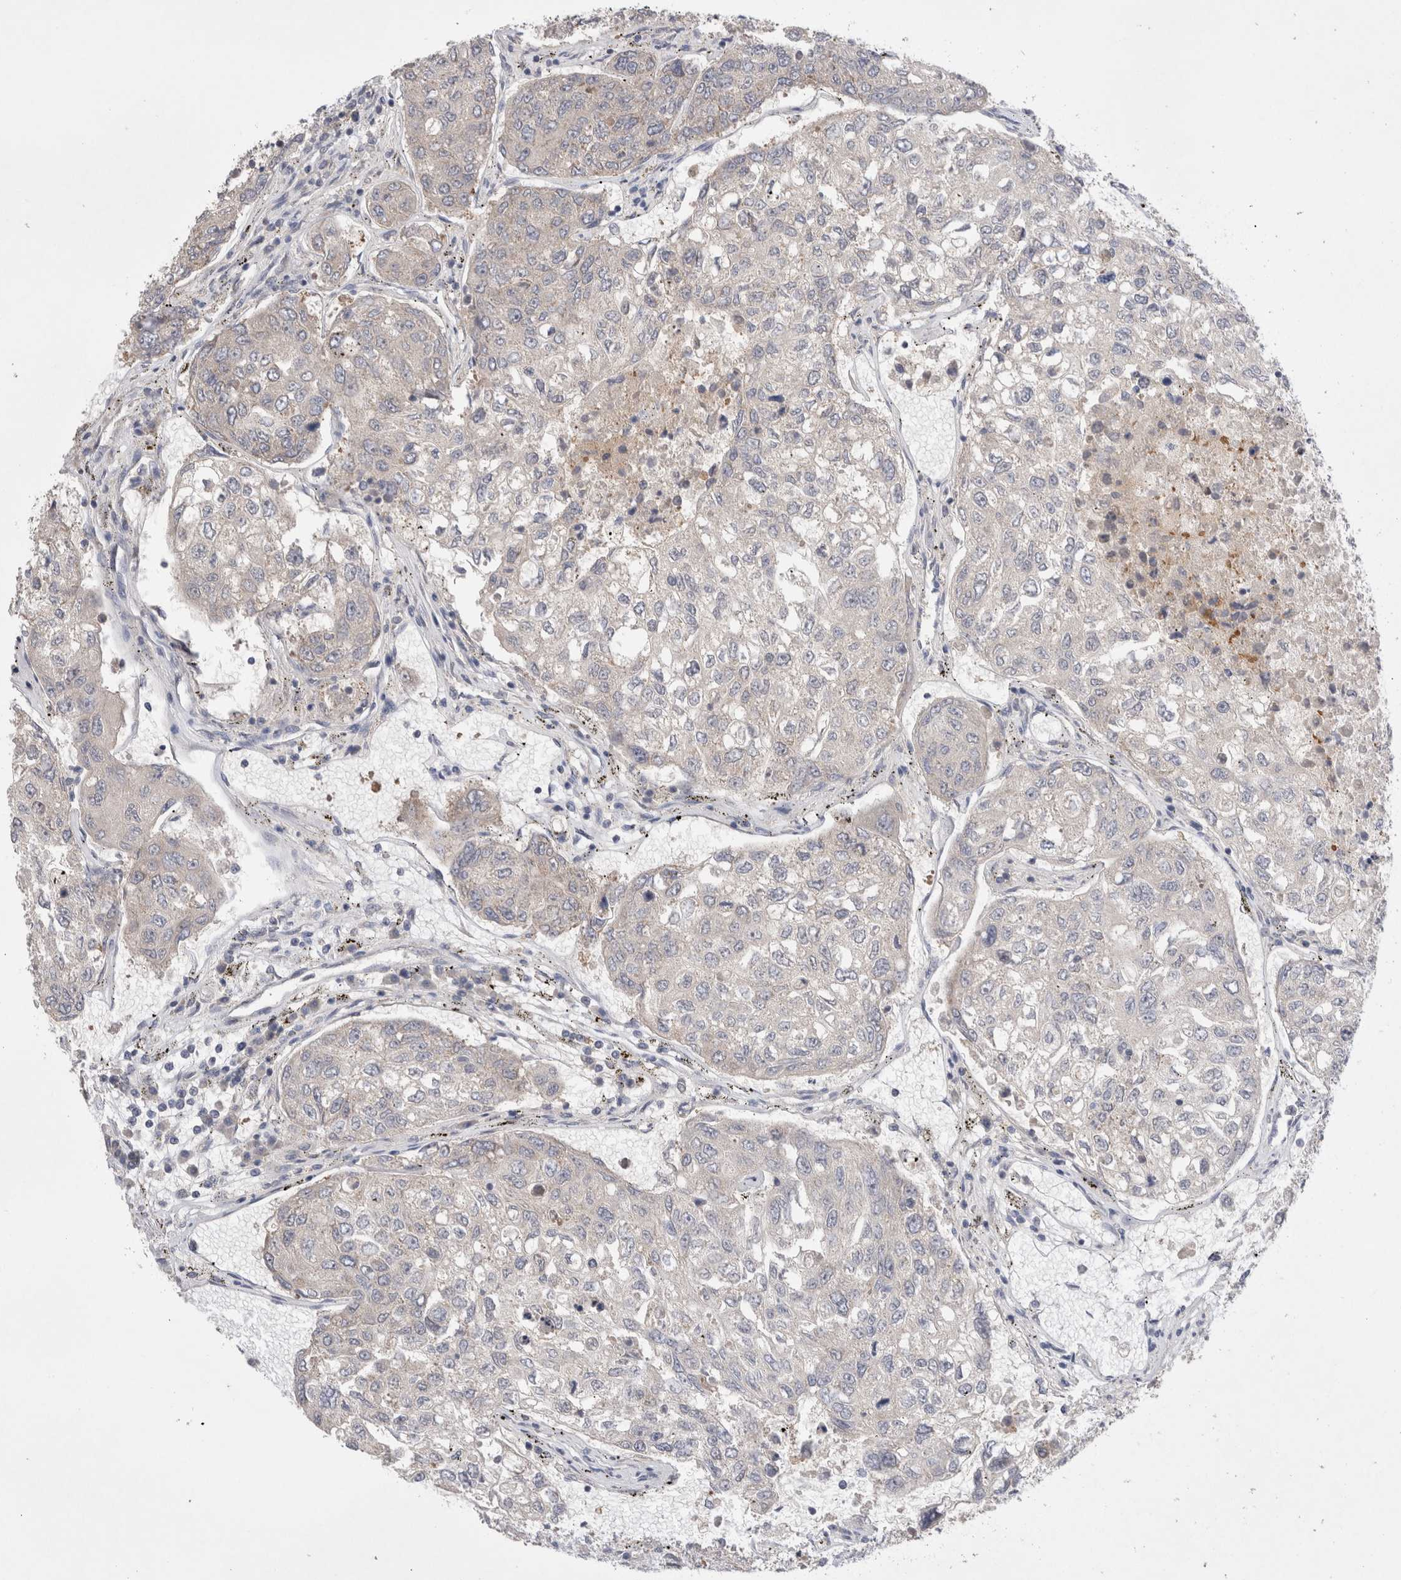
{"staining": {"intensity": "negative", "quantity": "none", "location": "none"}, "tissue": "urothelial cancer", "cell_type": "Tumor cells", "image_type": "cancer", "snomed": [{"axis": "morphology", "description": "Urothelial carcinoma, High grade"}, {"axis": "topography", "description": "Lymph node"}, {"axis": "topography", "description": "Urinary bladder"}], "caption": "A histopathology image of high-grade urothelial carcinoma stained for a protein displays no brown staining in tumor cells.", "gene": "IFT74", "patient": {"sex": "male", "age": 51}}